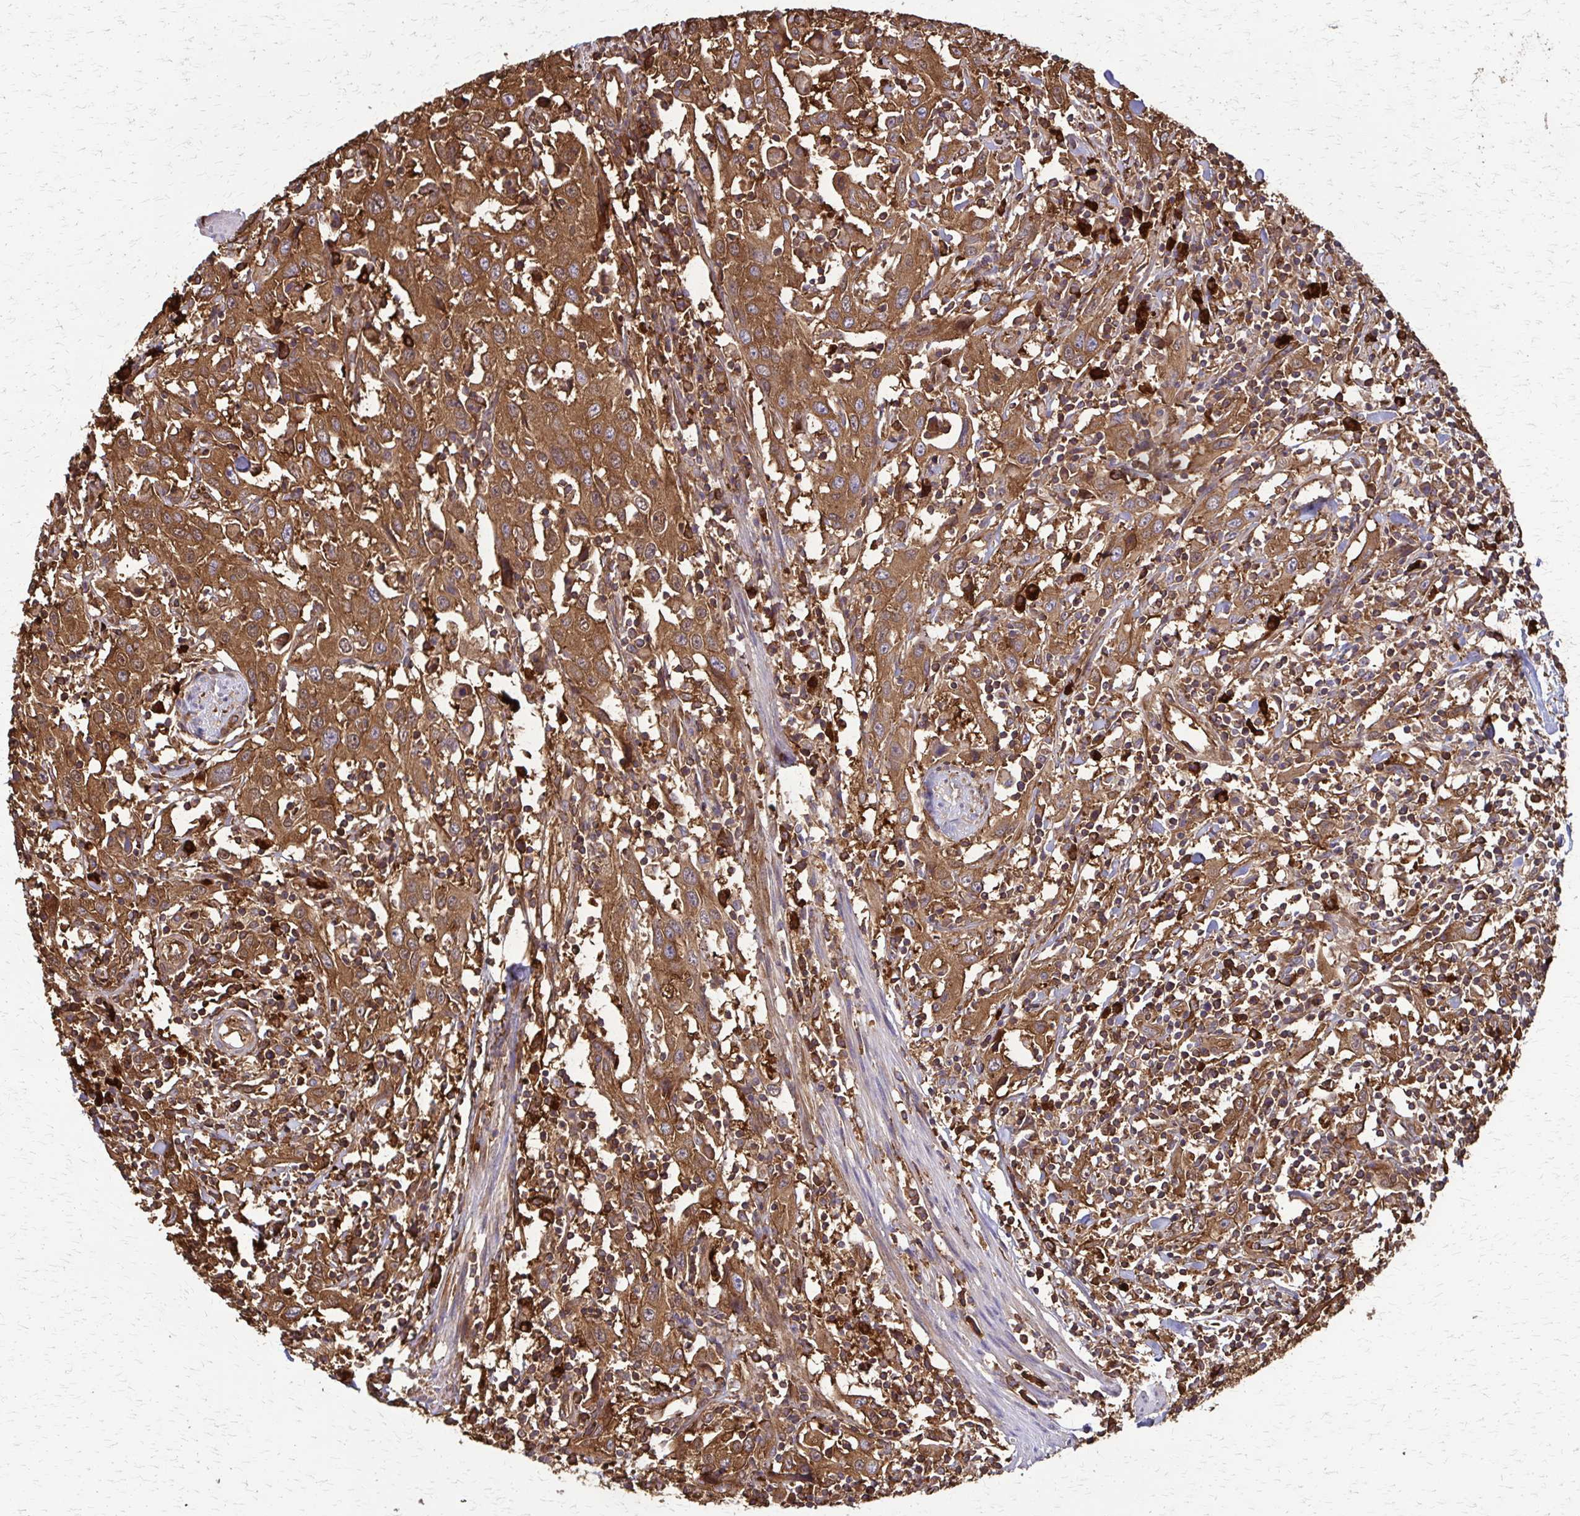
{"staining": {"intensity": "moderate", "quantity": ">75%", "location": "cytoplasmic/membranous"}, "tissue": "urothelial cancer", "cell_type": "Tumor cells", "image_type": "cancer", "snomed": [{"axis": "morphology", "description": "Urothelial carcinoma, High grade"}, {"axis": "topography", "description": "Urinary bladder"}], "caption": "A high-resolution micrograph shows immunohistochemistry (IHC) staining of urothelial cancer, which exhibits moderate cytoplasmic/membranous staining in approximately >75% of tumor cells.", "gene": "EEF2", "patient": {"sex": "male", "age": 61}}